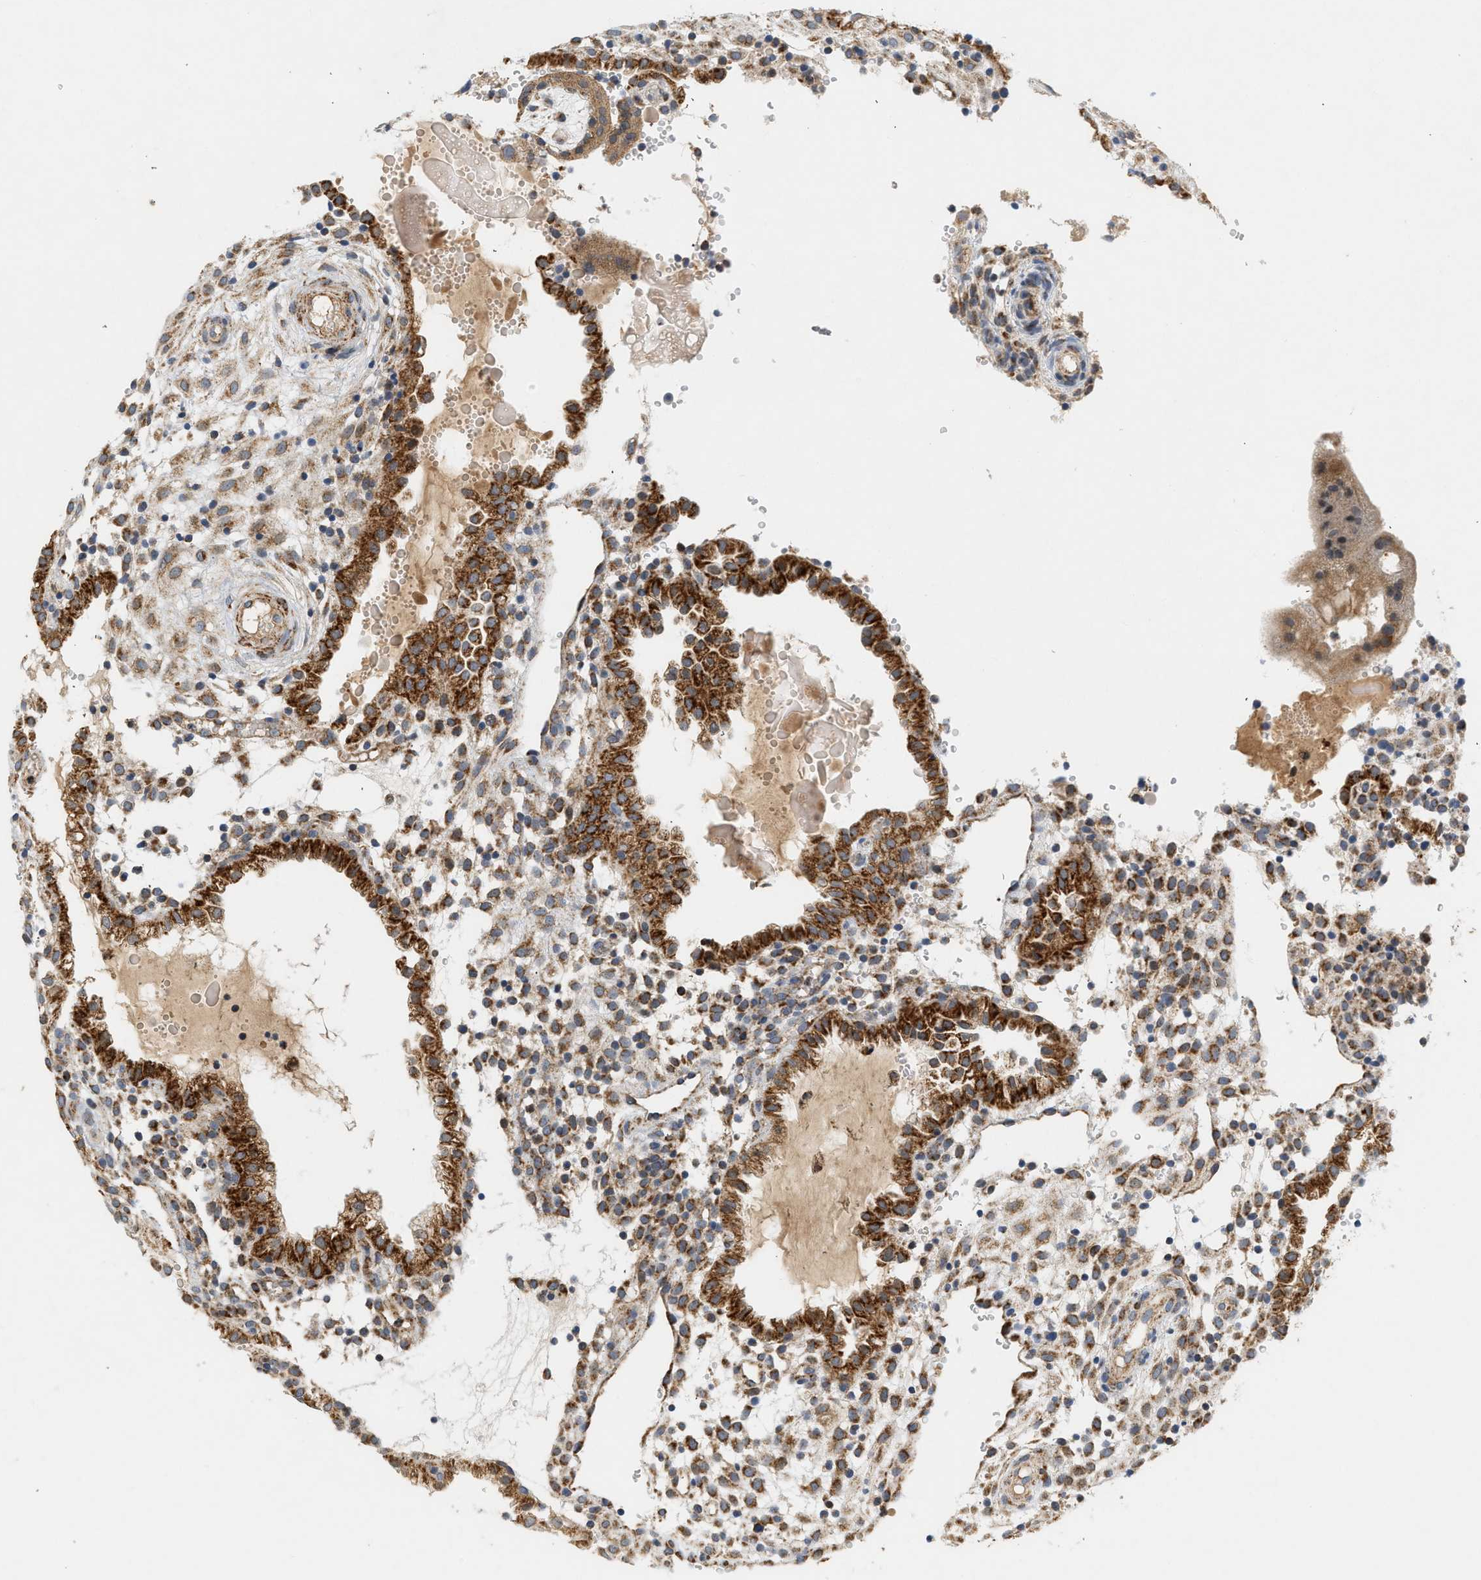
{"staining": {"intensity": "strong", "quantity": ">75%", "location": "cytoplasmic/membranous"}, "tissue": "placenta", "cell_type": "Trophoblastic cells", "image_type": "normal", "snomed": [{"axis": "morphology", "description": "Normal tissue, NOS"}, {"axis": "topography", "description": "Placenta"}], "caption": "DAB (3,3'-diaminobenzidine) immunohistochemical staining of benign placenta reveals strong cytoplasmic/membranous protein staining in approximately >75% of trophoblastic cells. (DAB IHC, brown staining for protein, blue staining for nuclei).", "gene": "MCU", "patient": {"sex": "female", "age": 18}}